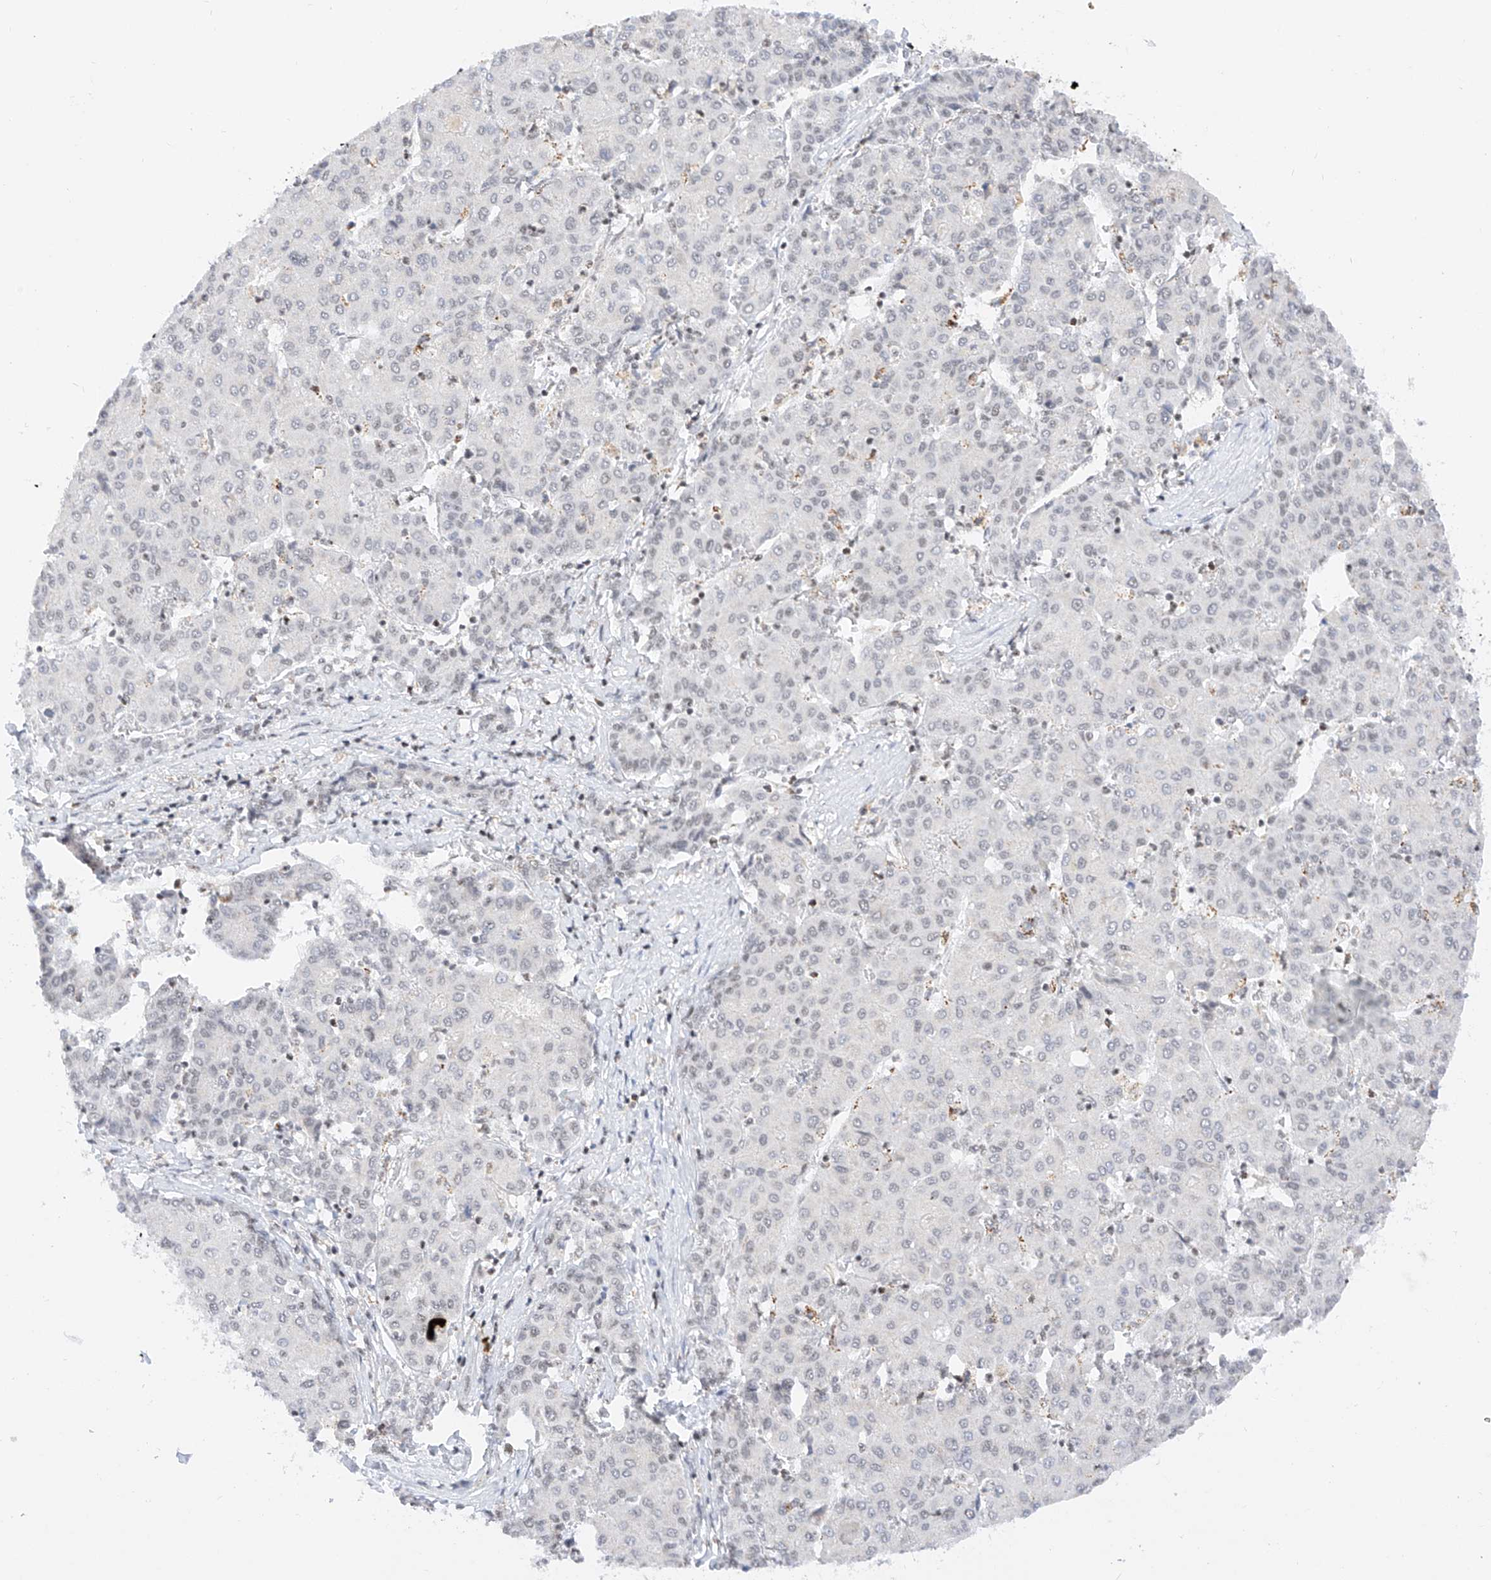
{"staining": {"intensity": "negative", "quantity": "none", "location": "none"}, "tissue": "liver cancer", "cell_type": "Tumor cells", "image_type": "cancer", "snomed": [{"axis": "morphology", "description": "Carcinoma, Hepatocellular, NOS"}, {"axis": "topography", "description": "Liver"}], "caption": "IHC photomicrograph of neoplastic tissue: hepatocellular carcinoma (liver) stained with DAB (3,3'-diaminobenzidine) reveals no significant protein staining in tumor cells. (Stains: DAB (3,3'-diaminobenzidine) immunohistochemistry with hematoxylin counter stain, Microscopy: brightfield microscopy at high magnification).", "gene": "NRF1", "patient": {"sex": "male", "age": 65}}